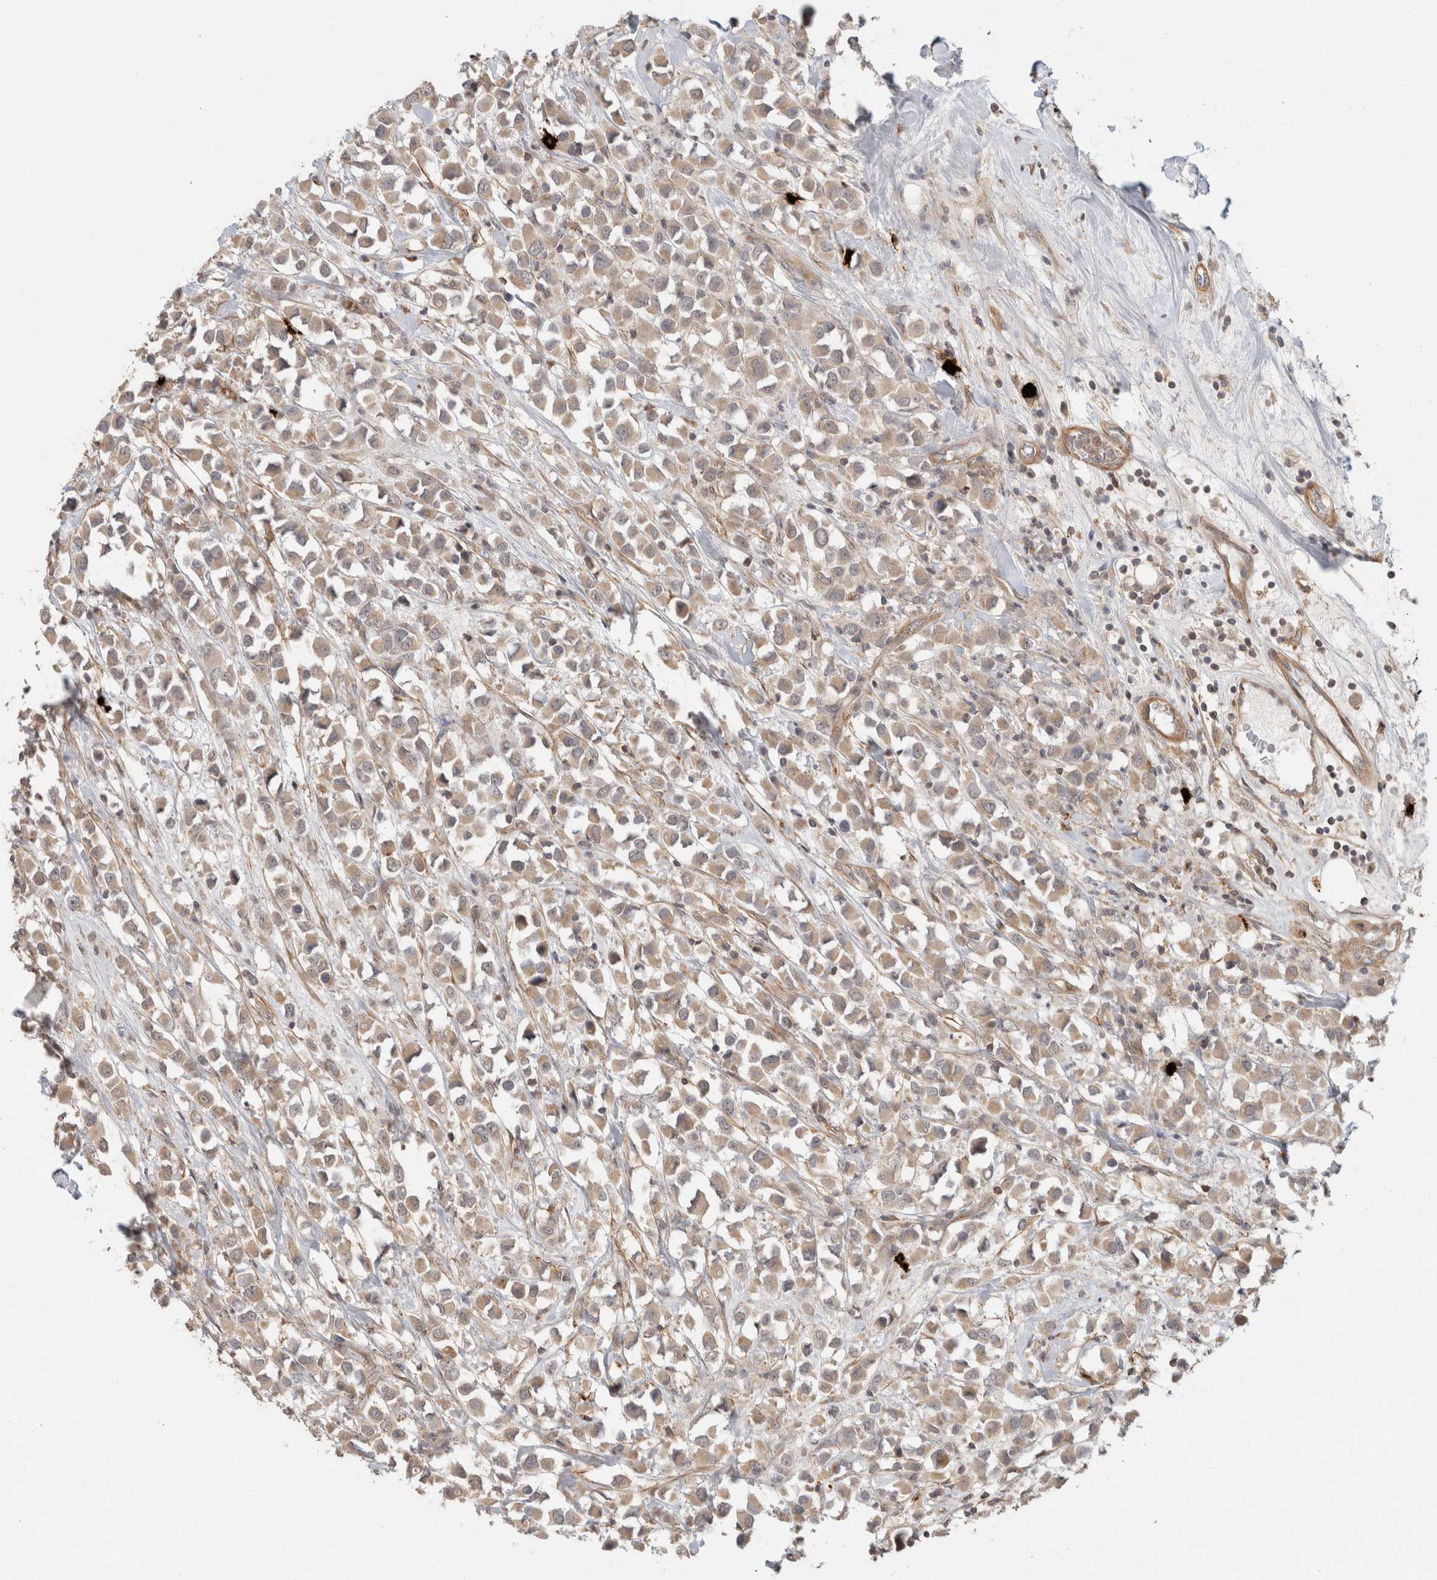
{"staining": {"intensity": "weak", "quantity": ">75%", "location": "cytoplasmic/membranous"}, "tissue": "breast cancer", "cell_type": "Tumor cells", "image_type": "cancer", "snomed": [{"axis": "morphology", "description": "Duct carcinoma"}, {"axis": "topography", "description": "Breast"}], "caption": "Approximately >75% of tumor cells in breast infiltrating ductal carcinoma exhibit weak cytoplasmic/membranous protein expression as visualized by brown immunohistochemical staining.", "gene": "HSPG2", "patient": {"sex": "female", "age": 61}}